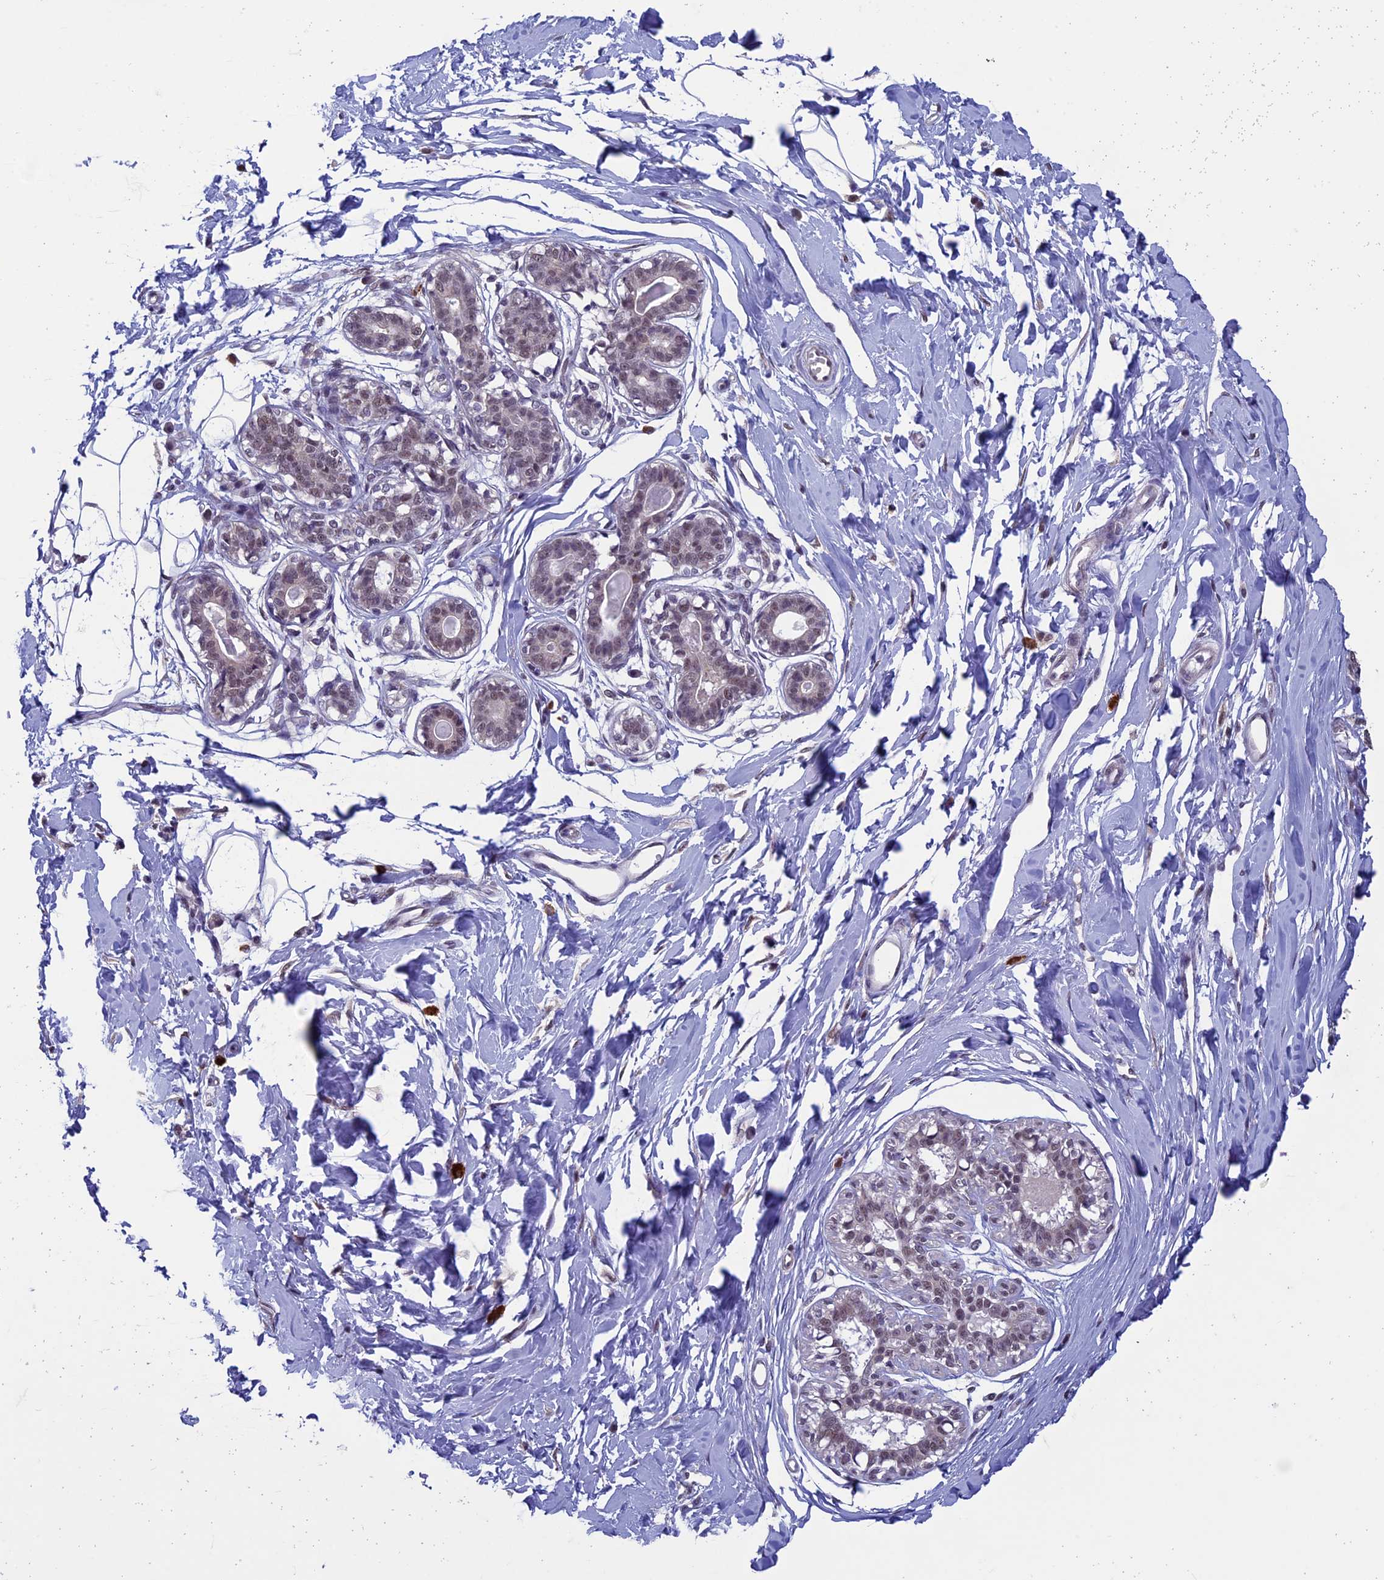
{"staining": {"intensity": "negative", "quantity": "none", "location": "none"}, "tissue": "breast", "cell_type": "Adipocytes", "image_type": "normal", "snomed": [{"axis": "morphology", "description": "Normal tissue, NOS"}, {"axis": "topography", "description": "Breast"}], "caption": "Benign breast was stained to show a protein in brown. There is no significant positivity in adipocytes.", "gene": "RNF40", "patient": {"sex": "female", "age": 45}}